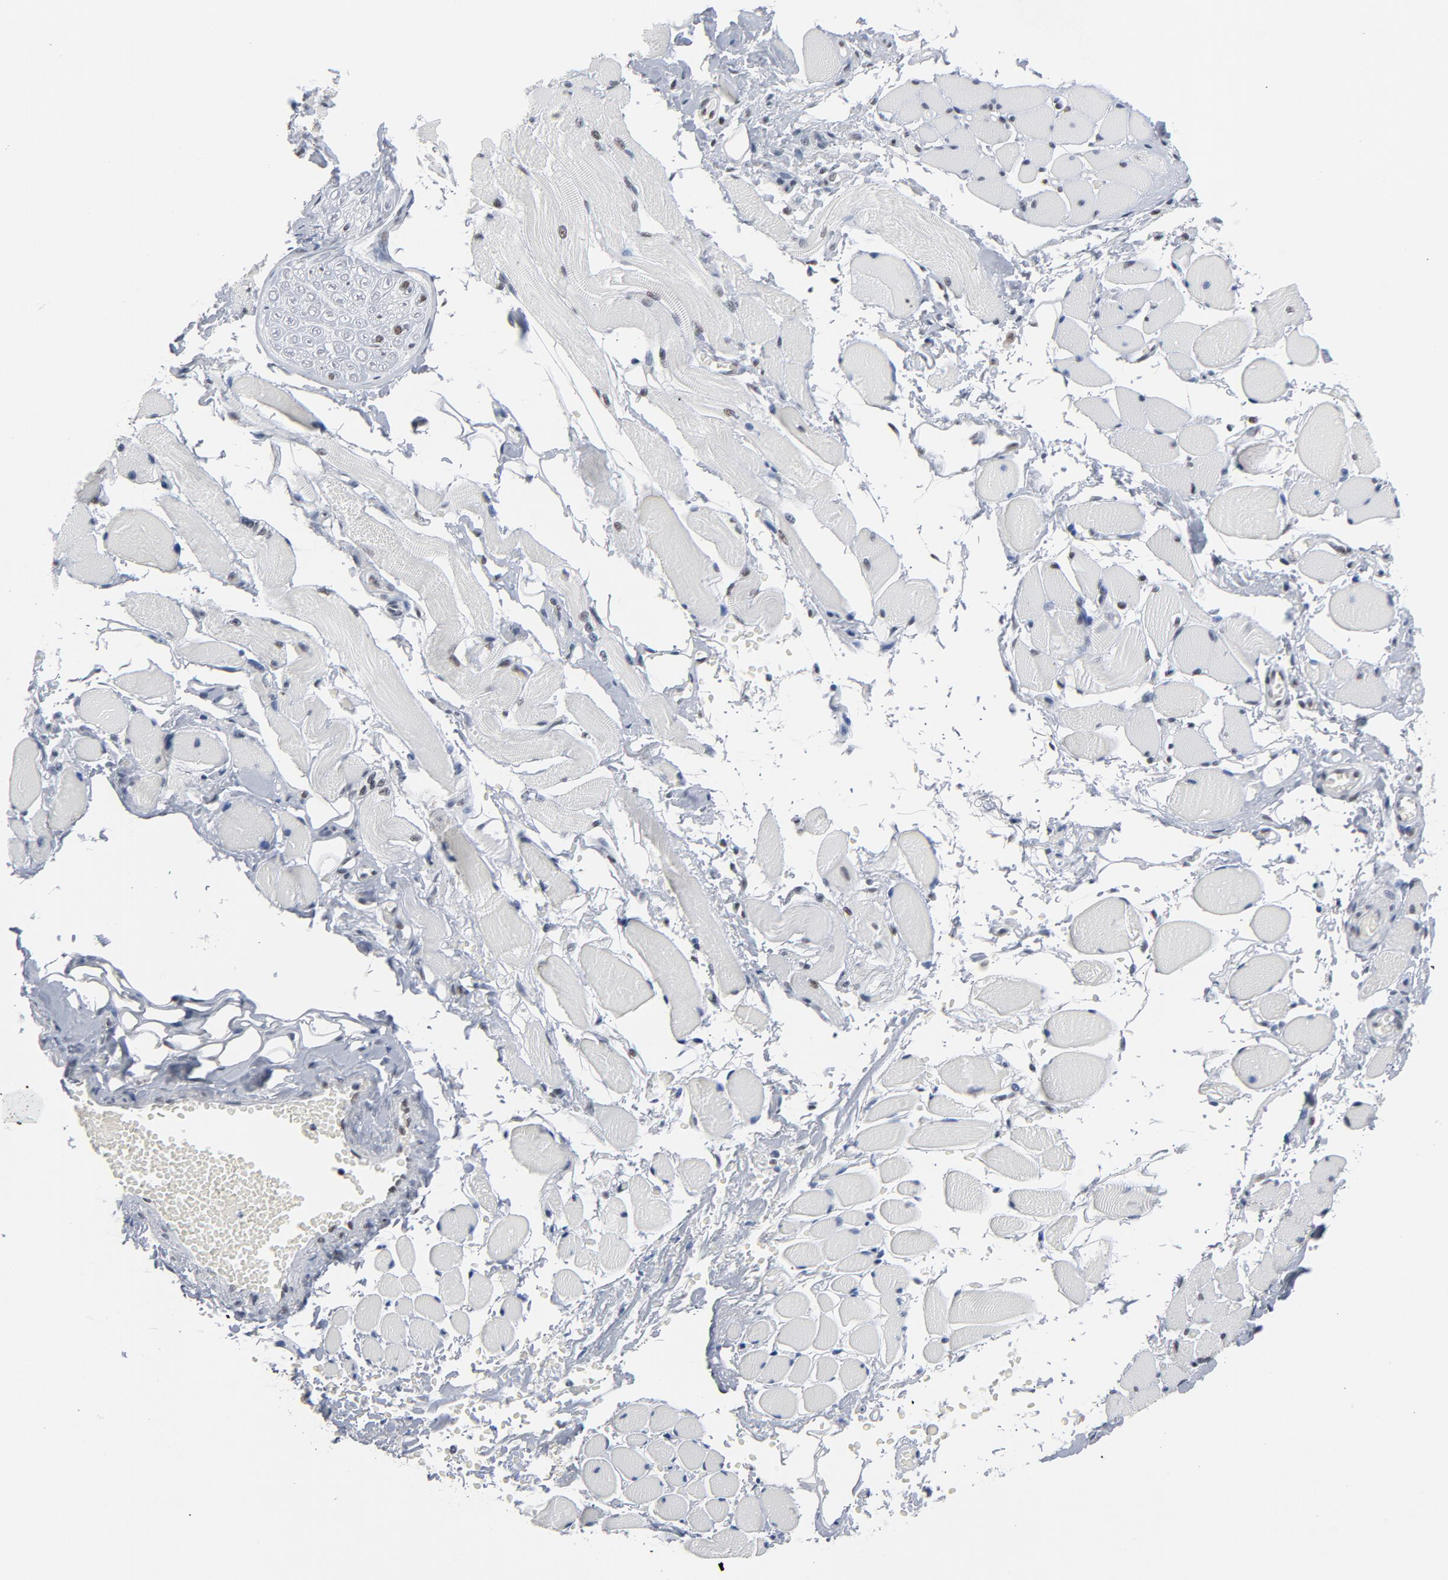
{"staining": {"intensity": "weak", "quantity": ">75%", "location": "nuclear"}, "tissue": "adipose tissue", "cell_type": "Adipocytes", "image_type": "normal", "snomed": [{"axis": "morphology", "description": "Normal tissue, NOS"}, {"axis": "morphology", "description": "Squamous cell carcinoma, NOS"}, {"axis": "topography", "description": "Skeletal muscle"}, {"axis": "topography", "description": "Soft tissue"}, {"axis": "topography", "description": "Oral tissue"}], "caption": "A low amount of weak nuclear expression is present in about >75% of adipocytes in unremarkable adipose tissue.", "gene": "CSTF2", "patient": {"sex": "male", "age": 54}}